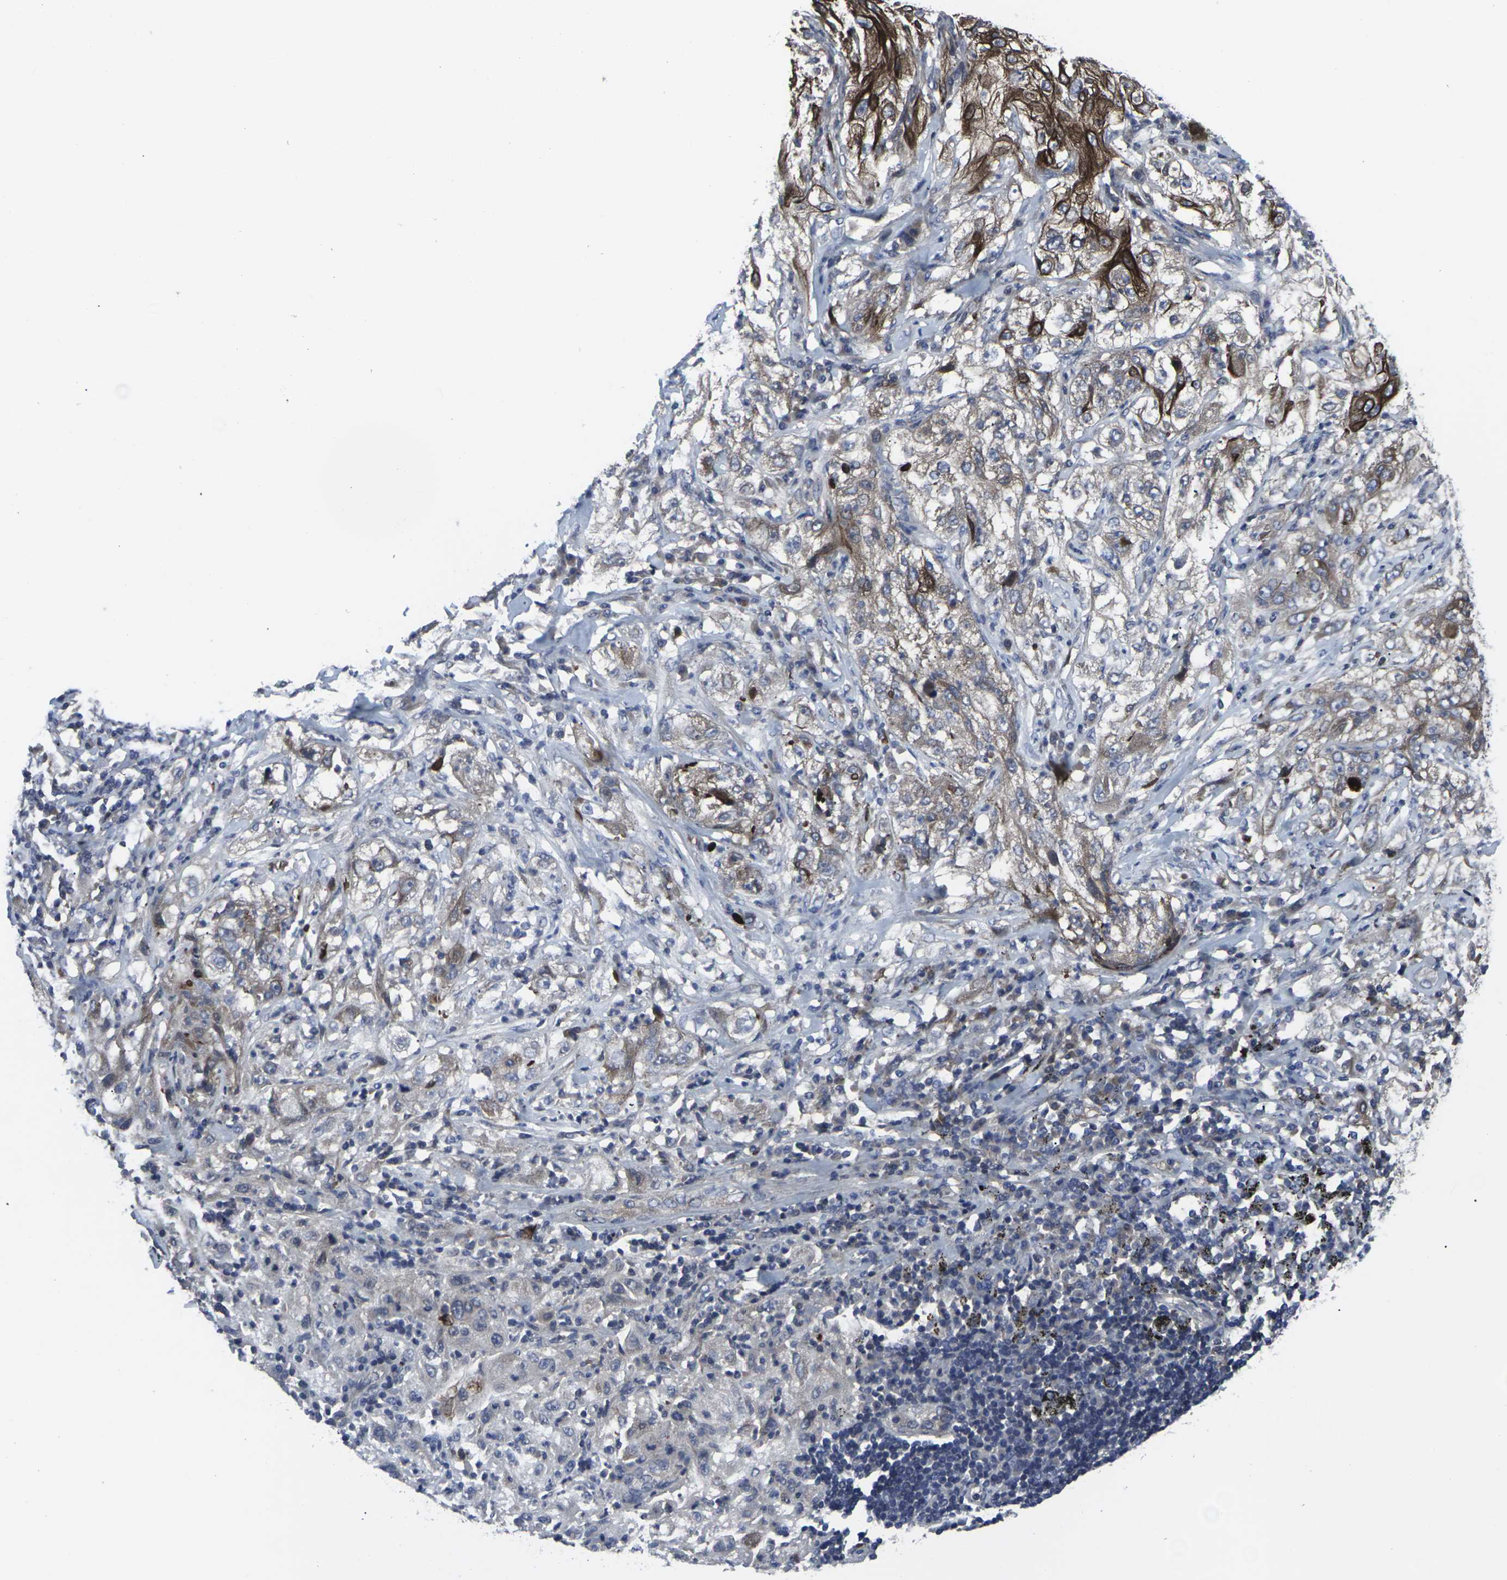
{"staining": {"intensity": "strong", "quantity": ">75%", "location": "cytoplasmic/membranous"}, "tissue": "lung cancer", "cell_type": "Tumor cells", "image_type": "cancer", "snomed": [{"axis": "morphology", "description": "Inflammation, NOS"}, {"axis": "morphology", "description": "Squamous cell carcinoma, NOS"}, {"axis": "topography", "description": "Lymph node"}, {"axis": "topography", "description": "Soft tissue"}, {"axis": "topography", "description": "Lung"}], "caption": "Lung cancer (squamous cell carcinoma) stained with DAB IHC reveals high levels of strong cytoplasmic/membranous staining in about >75% of tumor cells.", "gene": "HPRT1", "patient": {"sex": "male", "age": 66}}